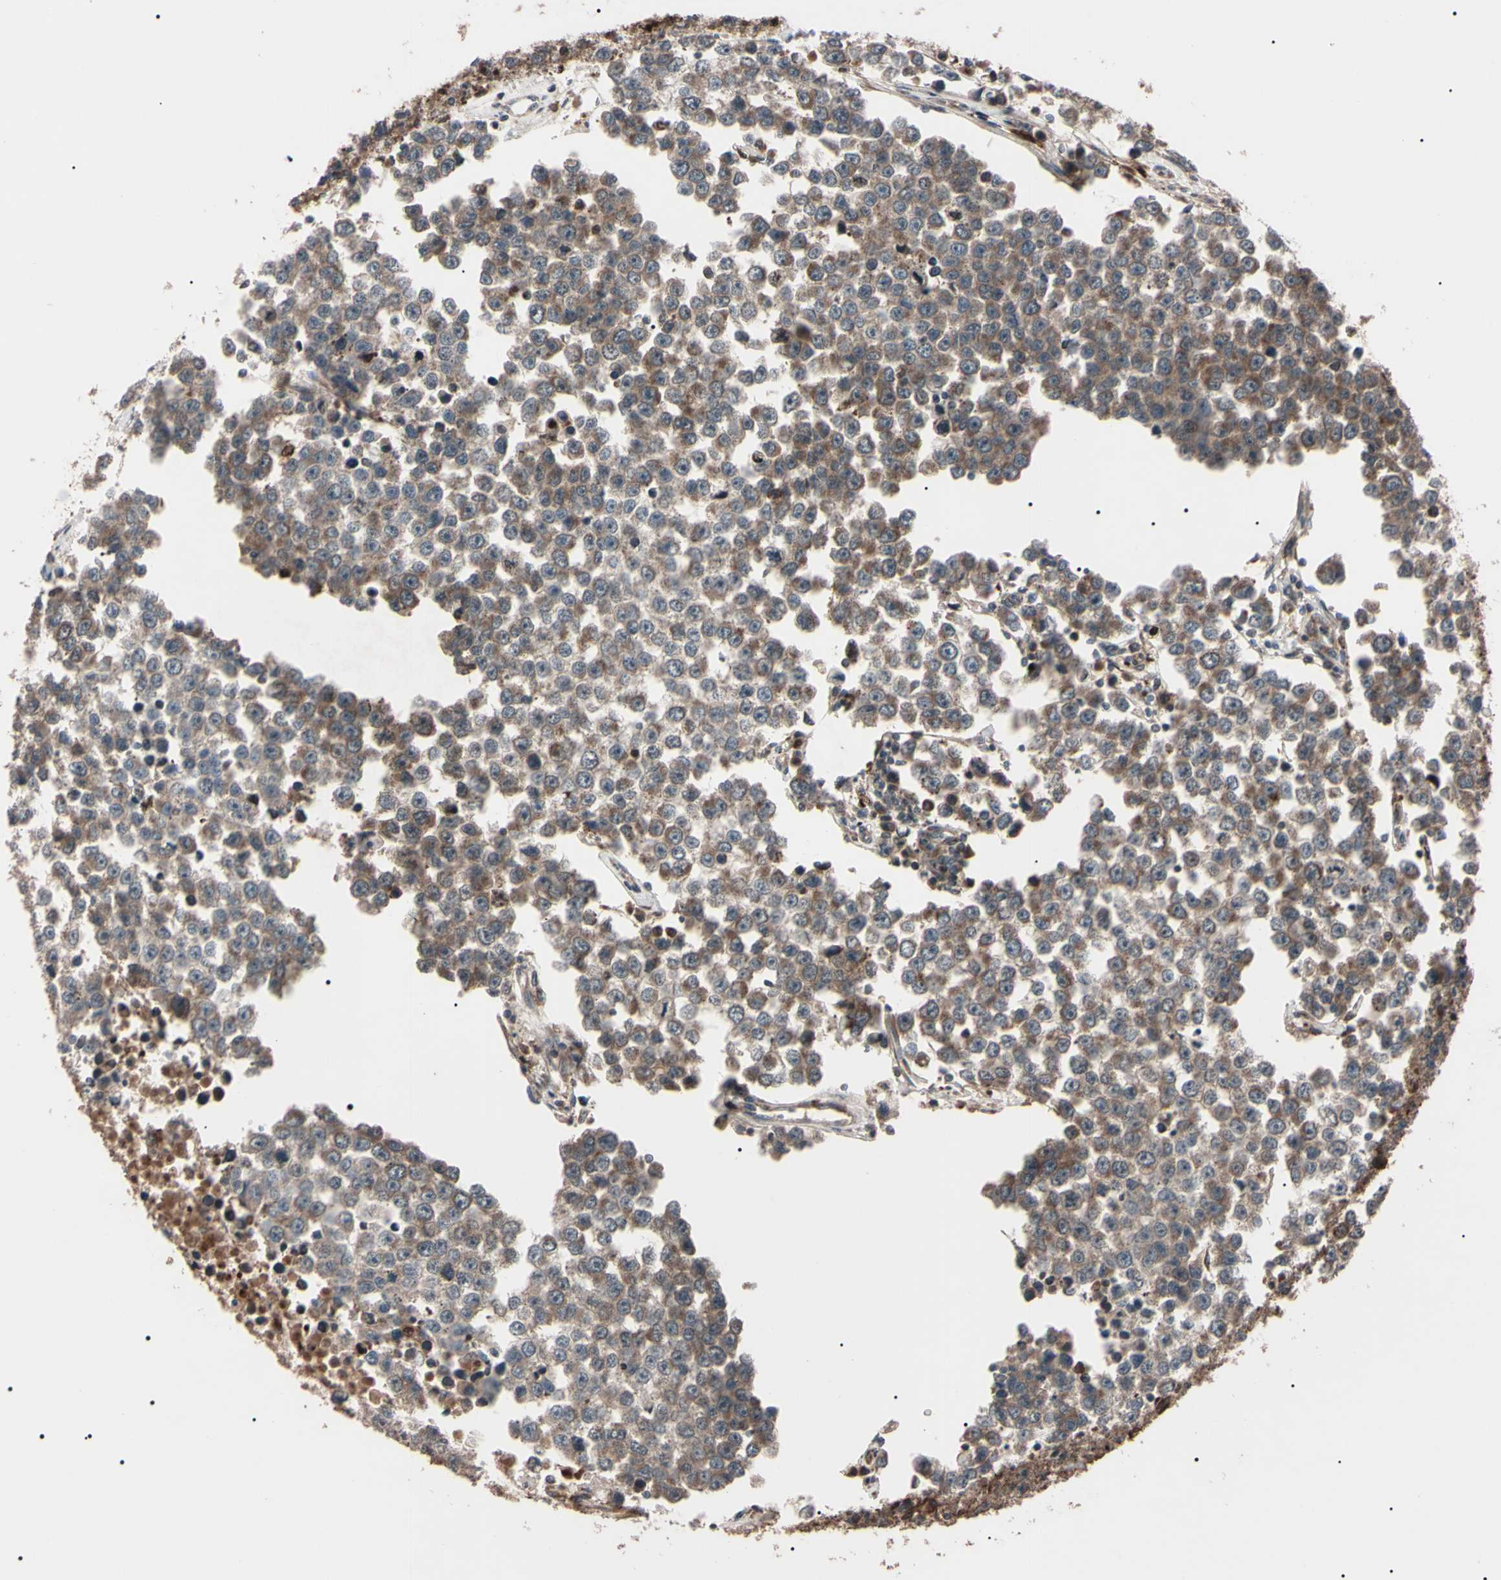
{"staining": {"intensity": "strong", "quantity": ">75%", "location": "cytoplasmic/membranous"}, "tissue": "testis cancer", "cell_type": "Tumor cells", "image_type": "cancer", "snomed": [{"axis": "morphology", "description": "Seminoma, NOS"}, {"axis": "morphology", "description": "Carcinoma, Embryonal, NOS"}, {"axis": "topography", "description": "Testis"}], "caption": "Immunohistochemistry of testis embryonal carcinoma displays high levels of strong cytoplasmic/membranous expression in about >75% of tumor cells. Nuclei are stained in blue.", "gene": "GUCY1B1", "patient": {"sex": "male", "age": 52}}